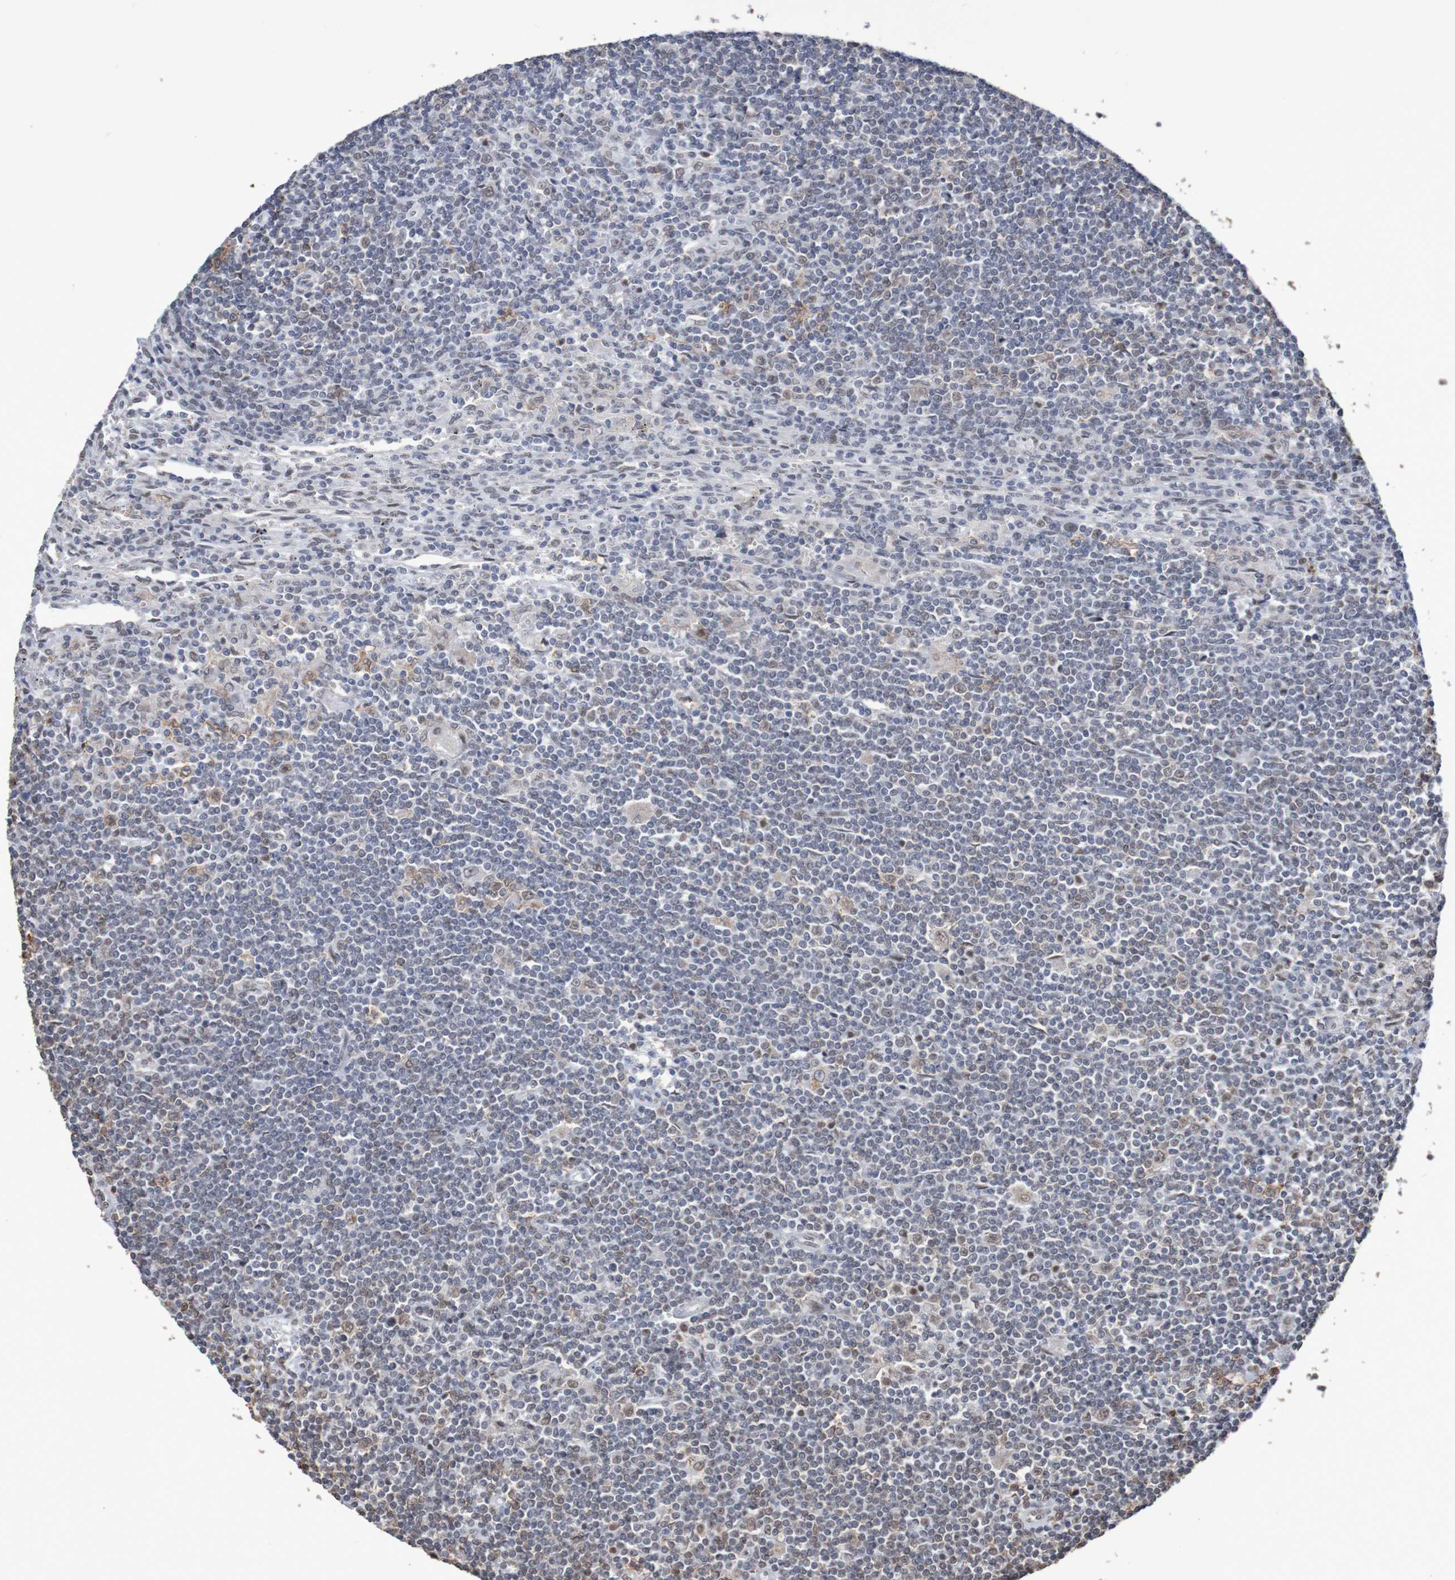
{"staining": {"intensity": "negative", "quantity": "none", "location": "none"}, "tissue": "lymphoma", "cell_type": "Tumor cells", "image_type": "cancer", "snomed": [{"axis": "morphology", "description": "Malignant lymphoma, non-Hodgkin's type, Low grade"}, {"axis": "topography", "description": "Spleen"}], "caption": "Immunohistochemical staining of human lymphoma exhibits no significant expression in tumor cells.", "gene": "MRTFB", "patient": {"sex": "male", "age": 76}}